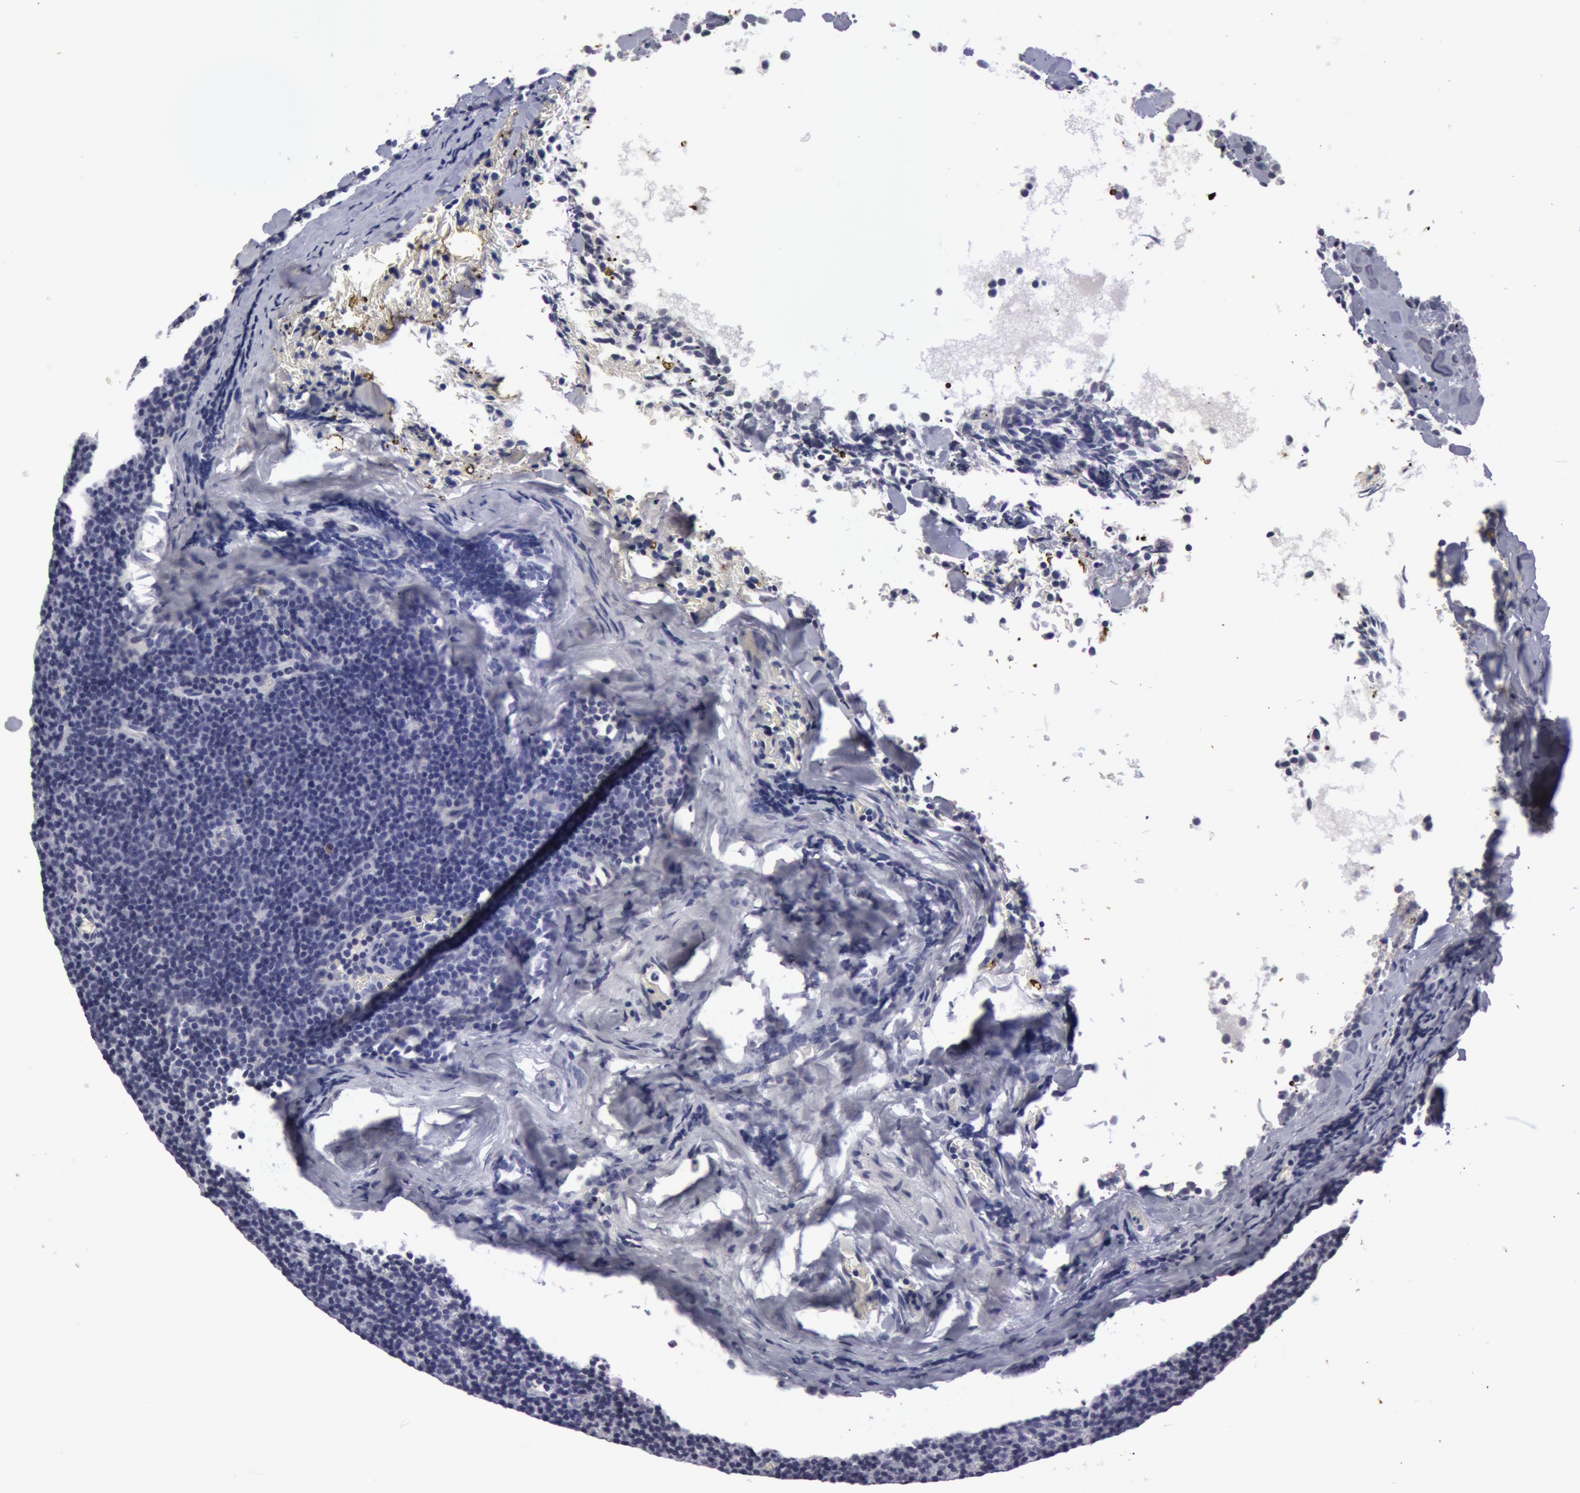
{"staining": {"intensity": "negative", "quantity": "none", "location": "none"}, "tissue": "lymphoma", "cell_type": "Tumor cells", "image_type": "cancer", "snomed": [{"axis": "morphology", "description": "Malignant lymphoma, non-Hodgkin's type, Low grade"}, {"axis": "topography", "description": "Lymph node"}], "caption": "Protein analysis of lymphoma displays no significant staining in tumor cells. (DAB (3,3'-diaminobenzidine) immunohistochemistry (IHC) with hematoxylin counter stain).", "gene": "NLGN4X", "patient": {"sex": "male", "age": 57}}